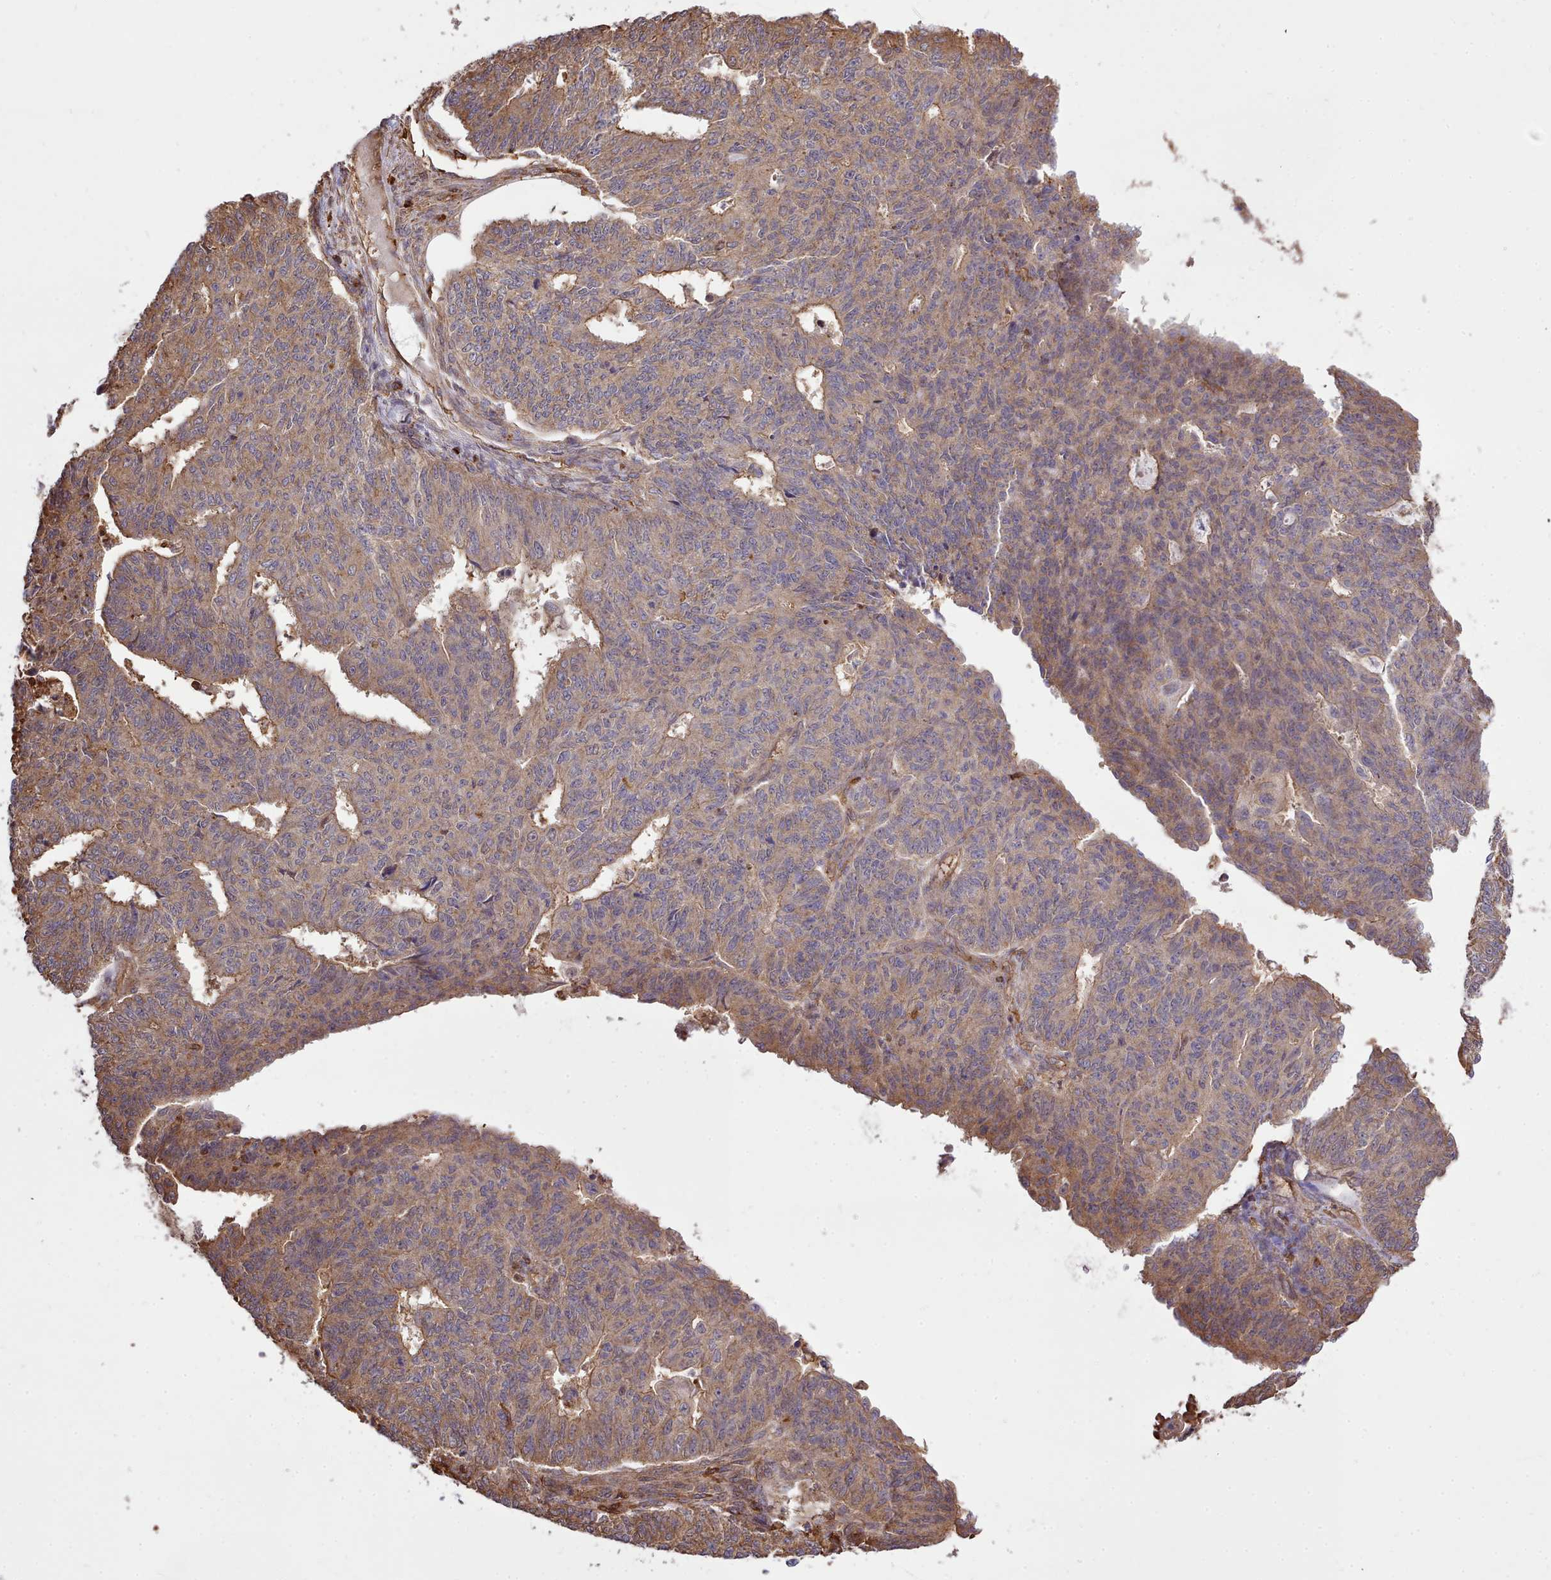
{"staining": {"intensity": "moderate", "quantity": ">75%", "location": "cytoplasmic/membranous"}, "tissue": "endometrial cancer", "cell_type": "Tumor cells", "image_type": "cancer", "snomed": [{"axis": "morphology", "description": "Adenocarcinoma, NOS"}, {"axis": "topography", "description": "Endometrium"}], "caption": "Approximately >75% of tumor cells in human endometrial cancer (adenocarcinoma) reveal moderate cytoplasmic/membranous protein expression as visualized by brown immunohistochemical staining.", "gene": "CAPZA1", "patient": {"sex": "female", "age": 32}}